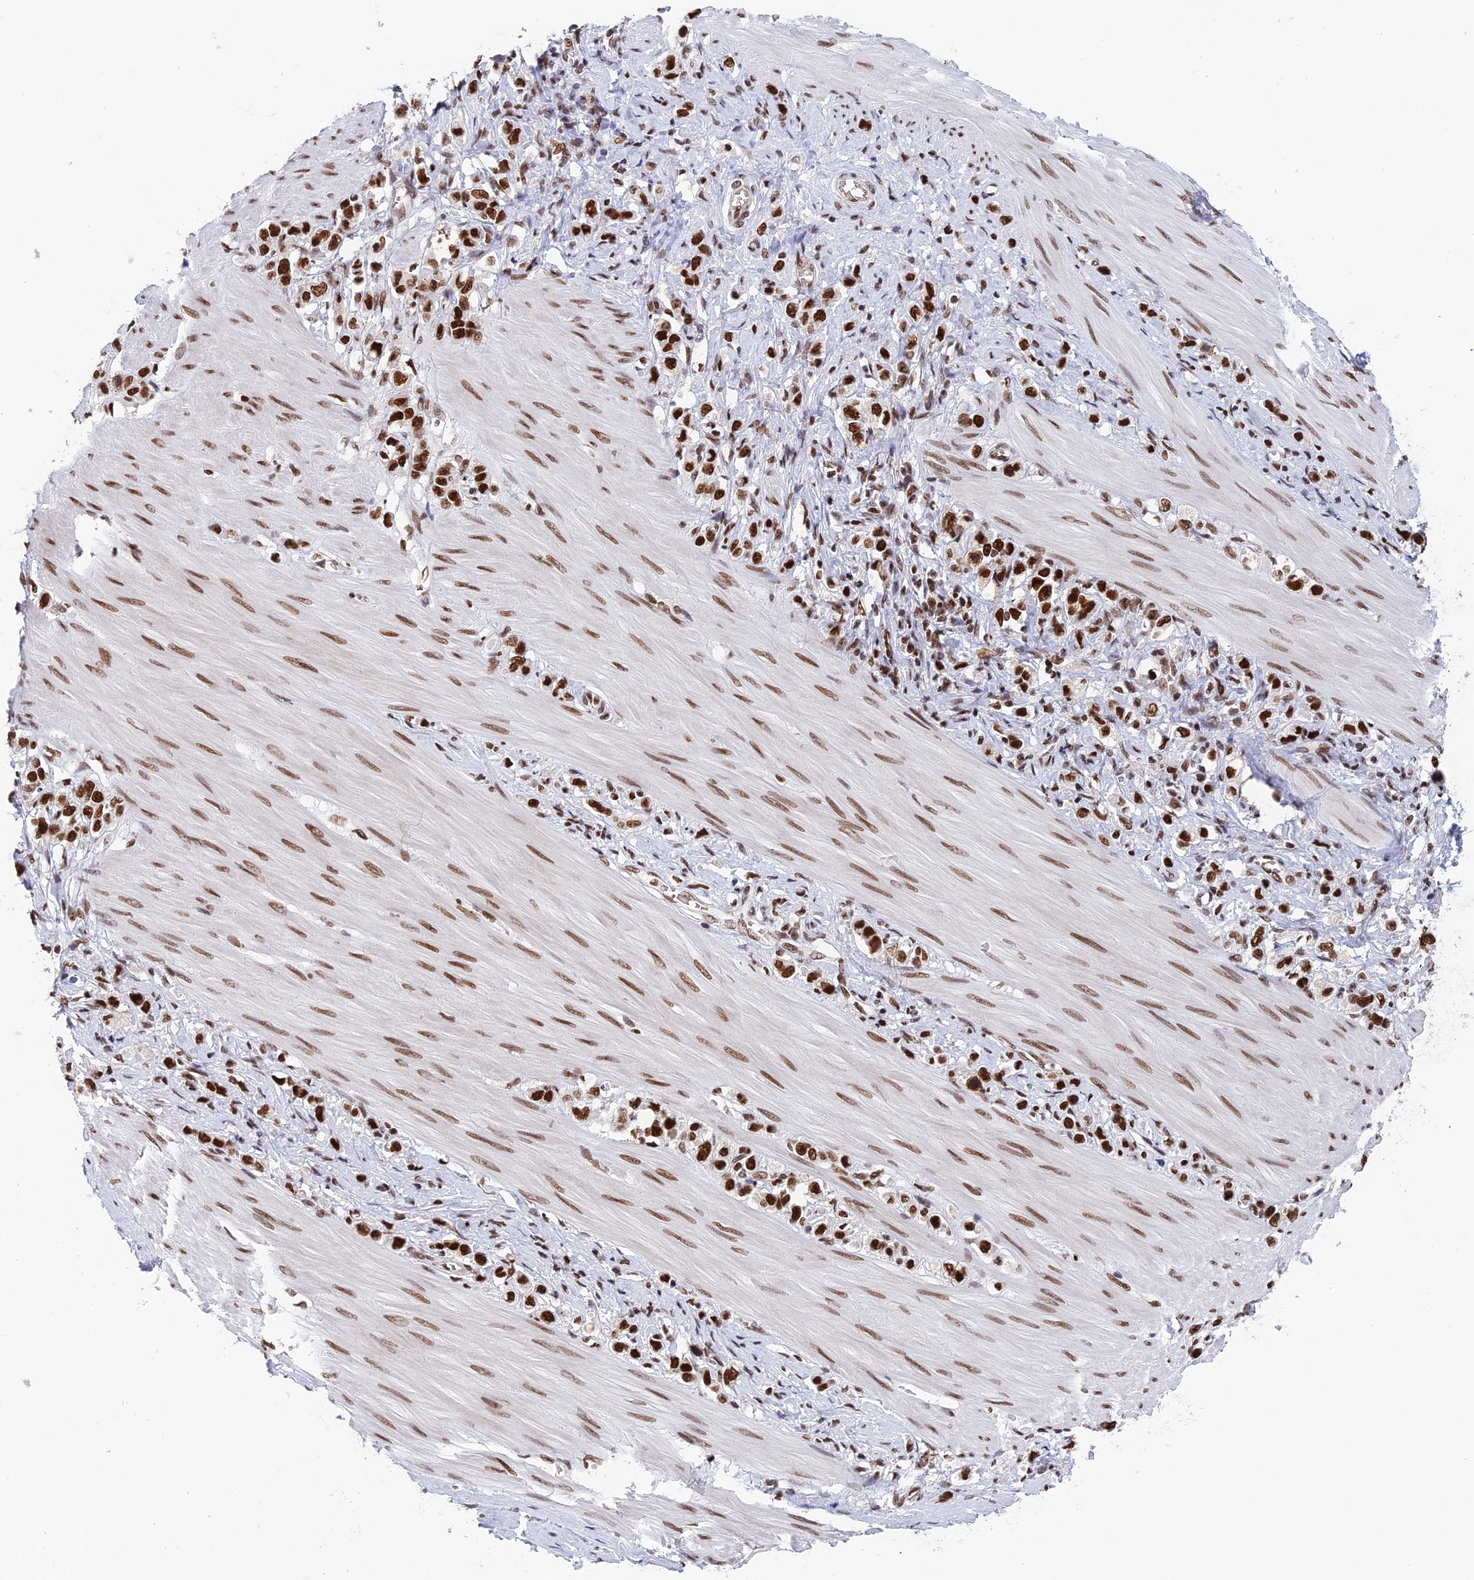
{"staining": {"intensity": "strong", "quantity": ">75%", "location": "nuclear"}, "tissue": "stomach cancer", "cell_type": "Tumor cells", "image_type": "cancer", "snomed": [{"axis": "morphology", "description": "Adenocarcinoma, NOS"}, {"axis": "topography", "description": "Stomach"}], "caption": "Protein staining by IHC shows strong nuclear positivity in approximately >75% of tumor cells in stomach cancer (adenocarcinoma).", "gene": "EEF1AKMT3", "patient": {"sex": "female", "age": 65}}